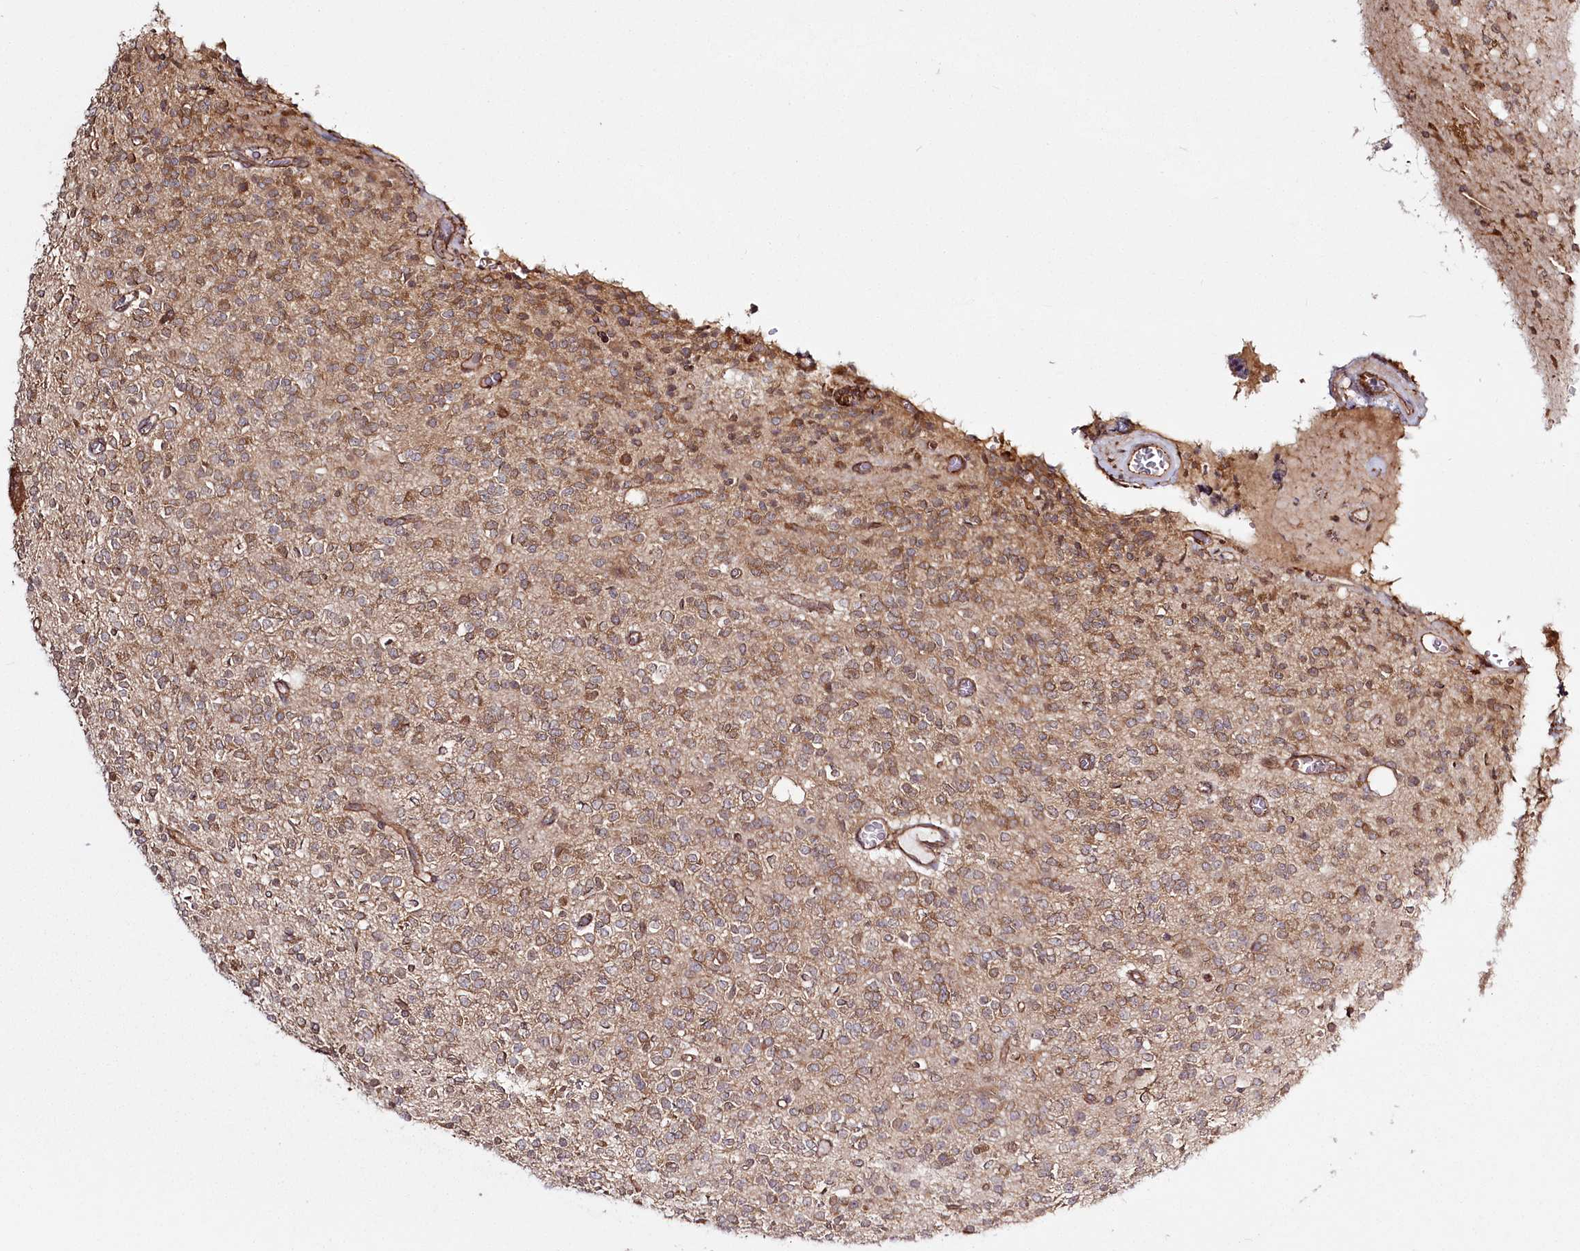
{"staining": {"intensity": "moderate", "quantity": ">75%", "location": "cytoplasmic/membranous"}, "tissue": "glioma", "cell_type": "Tumor cells", "image_type": "cancer", "snomed": [{"axis": "morphology", "description": "Glioma, malignant, High grade"}, {"axis": "topography", "description": "Brain"}], "caption": "The immunohistochemical stain shows moderate cytoplasmic/membranous expression in tumor cells of malignant glioma (high-grade) tissue.", "gene": "FAM13A", "patient": {"sex": "male", "age": 34}}